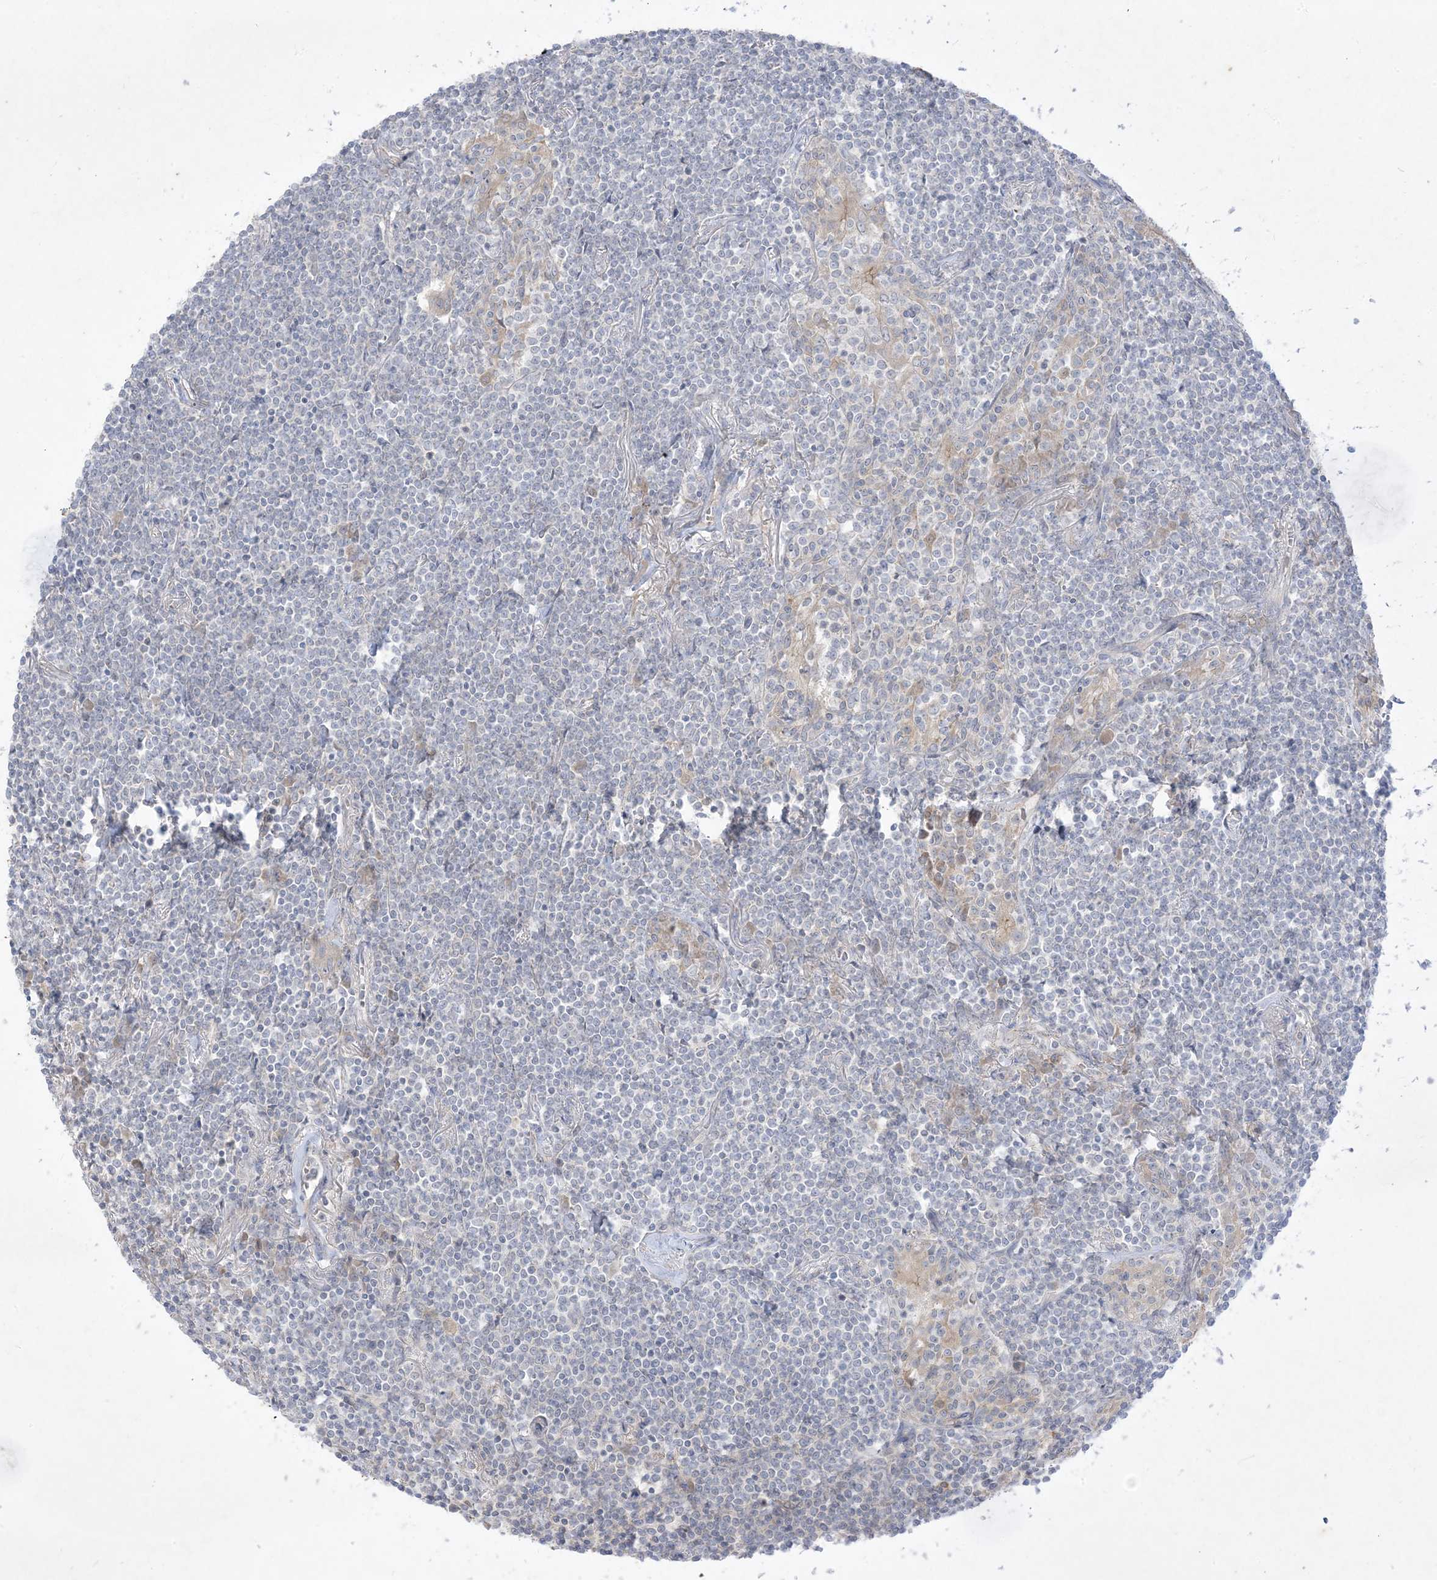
{"staining": {"intensity": "negative", "quantity": "none", "location": "none"}, "tissue": "lymphoma", "cell_type": "Tumor cells", "image_type": "cancer", "snomed": [{"axis": "morphology", "description": "Malignant lymphoma, non-Hodgkin's type, Low grade"}, {"axis": "topography", "description": "Lung"}], "caption": "This is an immunohistochemistry histopathology image of lymphoma. There is no positivity in tumor cells.", "gene": "PLEKHA3", "patient": {"sex": "female", "age": 71}}